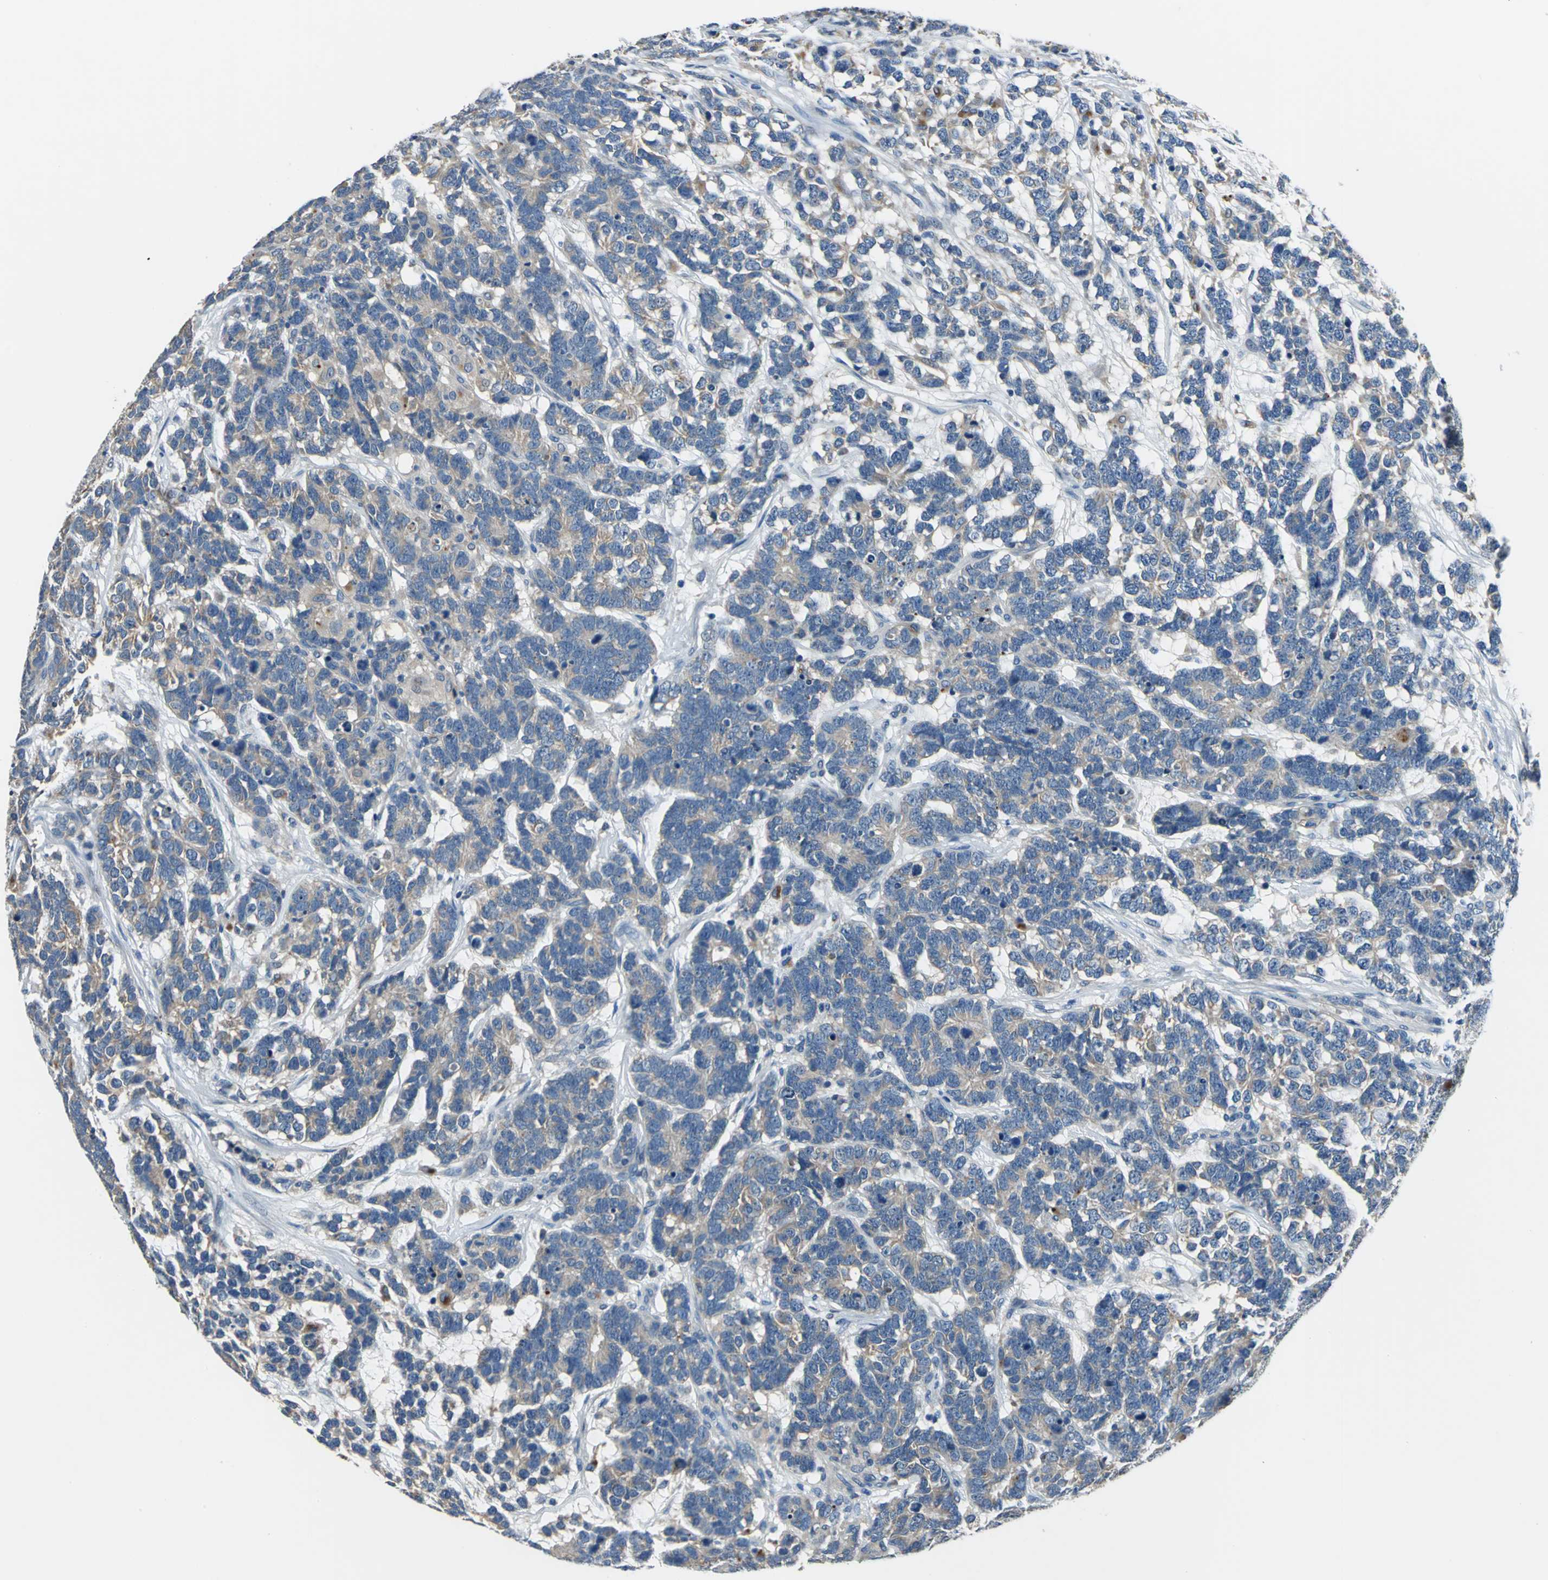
{"staining": {"intensity": "weak", "quantity": ">75%", "location": "cytoplasmic/membranous"}, "tissue": "testis cancer", "cell_type": "Tumor cells", "image_type": "cancer", "snomed": [{"axis": "morphology", "description": "Carcinoma, Embryonal, NOS"}, {"axis": "topography", "description": "Testis"}], "caption": "Testis embryonal carcinoma stained with a protein marker demonstrates weak staining in tumor cells.", "gene": "RASD2", "patient": {"sex": "male", "age": 26}}